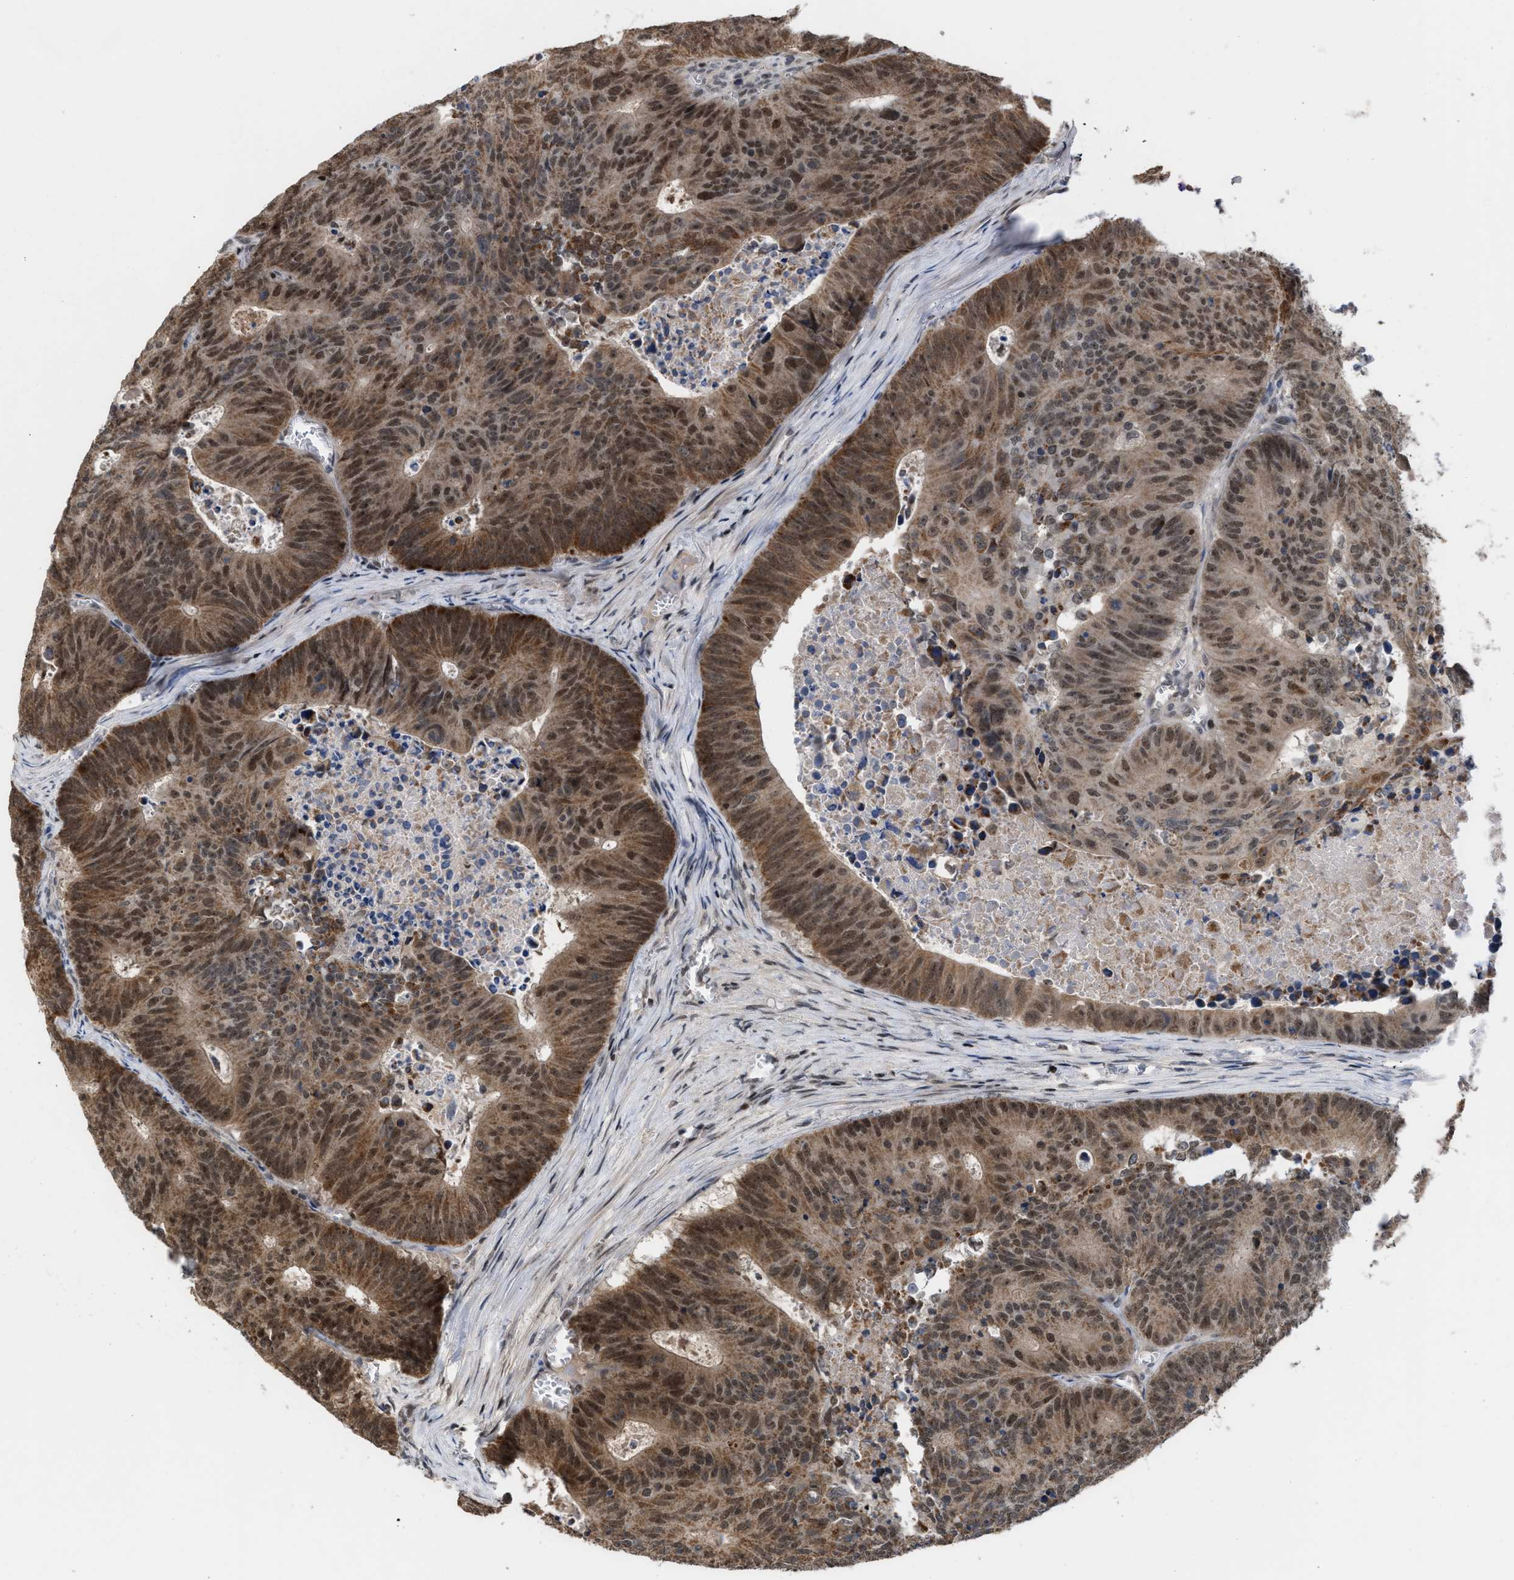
{"staining": {"intensity": "moderate", "quantity": ">75%", "location": "cytoplasmic/membranous,nuclear"}, "tissue": "colorectal cancer", "cell_type": "Tumor cells", "image_type": "cancer", "snomed": [{"axis": "morphology", "description": "Adenocarcinoma, NOS"}, {"axis": "topography", "description": "Colon"}], "caption": "Immunohistochemistry (IHC) image of neoplastic tissue: human adenocarcinoma (colorectal) stained using IHC shows medium levels of moderate protein expression localized specifically in the cytoplasmic/membranous and nuclear of tumor cells, appearing as a cytoplasmic/membranous and nuclear brown color.", "gene": "C9orf78", "patient": {"sex": "male", "age": 87}}